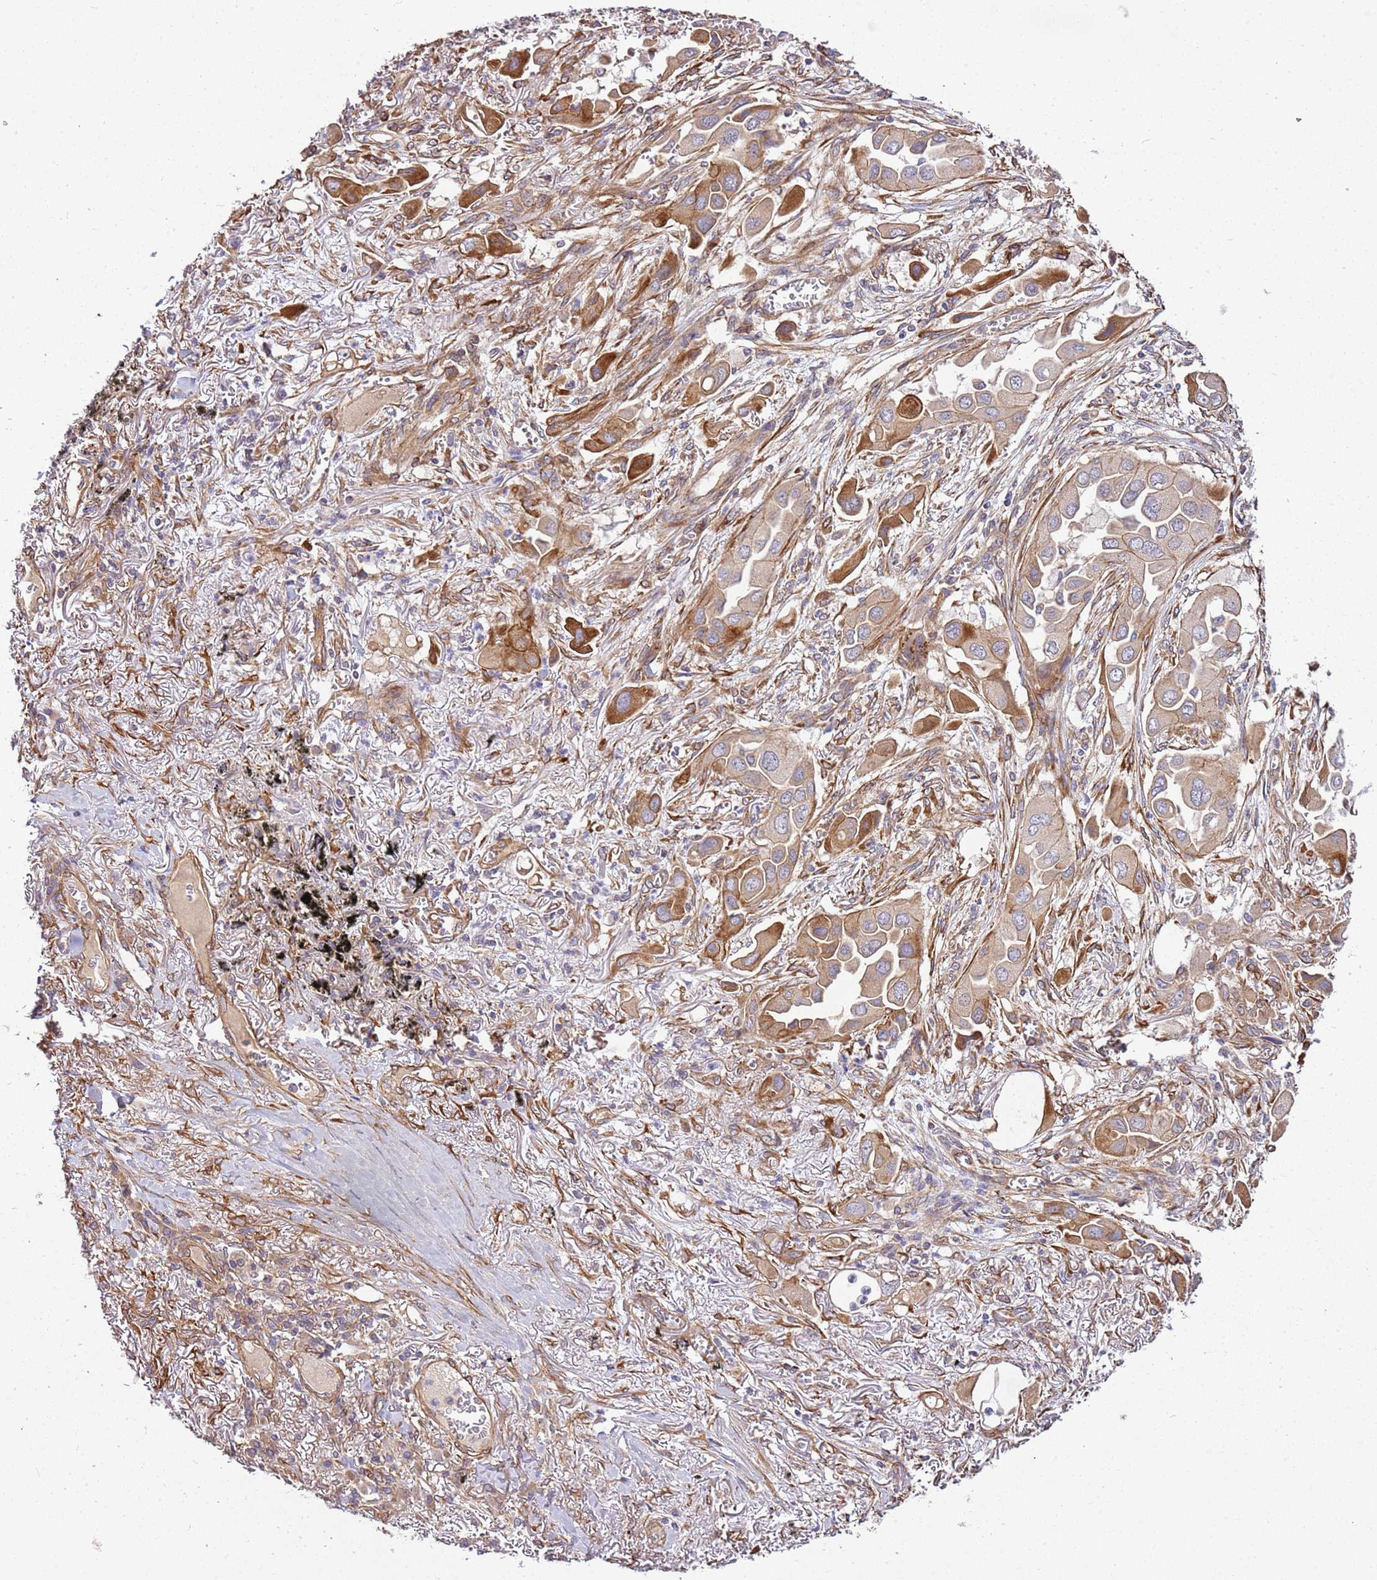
{"staining": {"intensity": "strong", "quantity": "<25%", "location": "cytoplasmic/membranous"}, "tissue": "lung cancer", "cell_type": "Tumor cells", "image_type": "cancer", "snomed": [{"axis": "morphology", "description": "Adenocarcinoma, NOS"}, {"axis": "topography", "description": "Lung"}], "caption": "A photomicrograph of lung cancer stained for a protein reveals strong cytoplasmic/membranous brown staining in tumor cells.", "gene": "GNL1", "patient": {"sex": "female", "age": 76}}